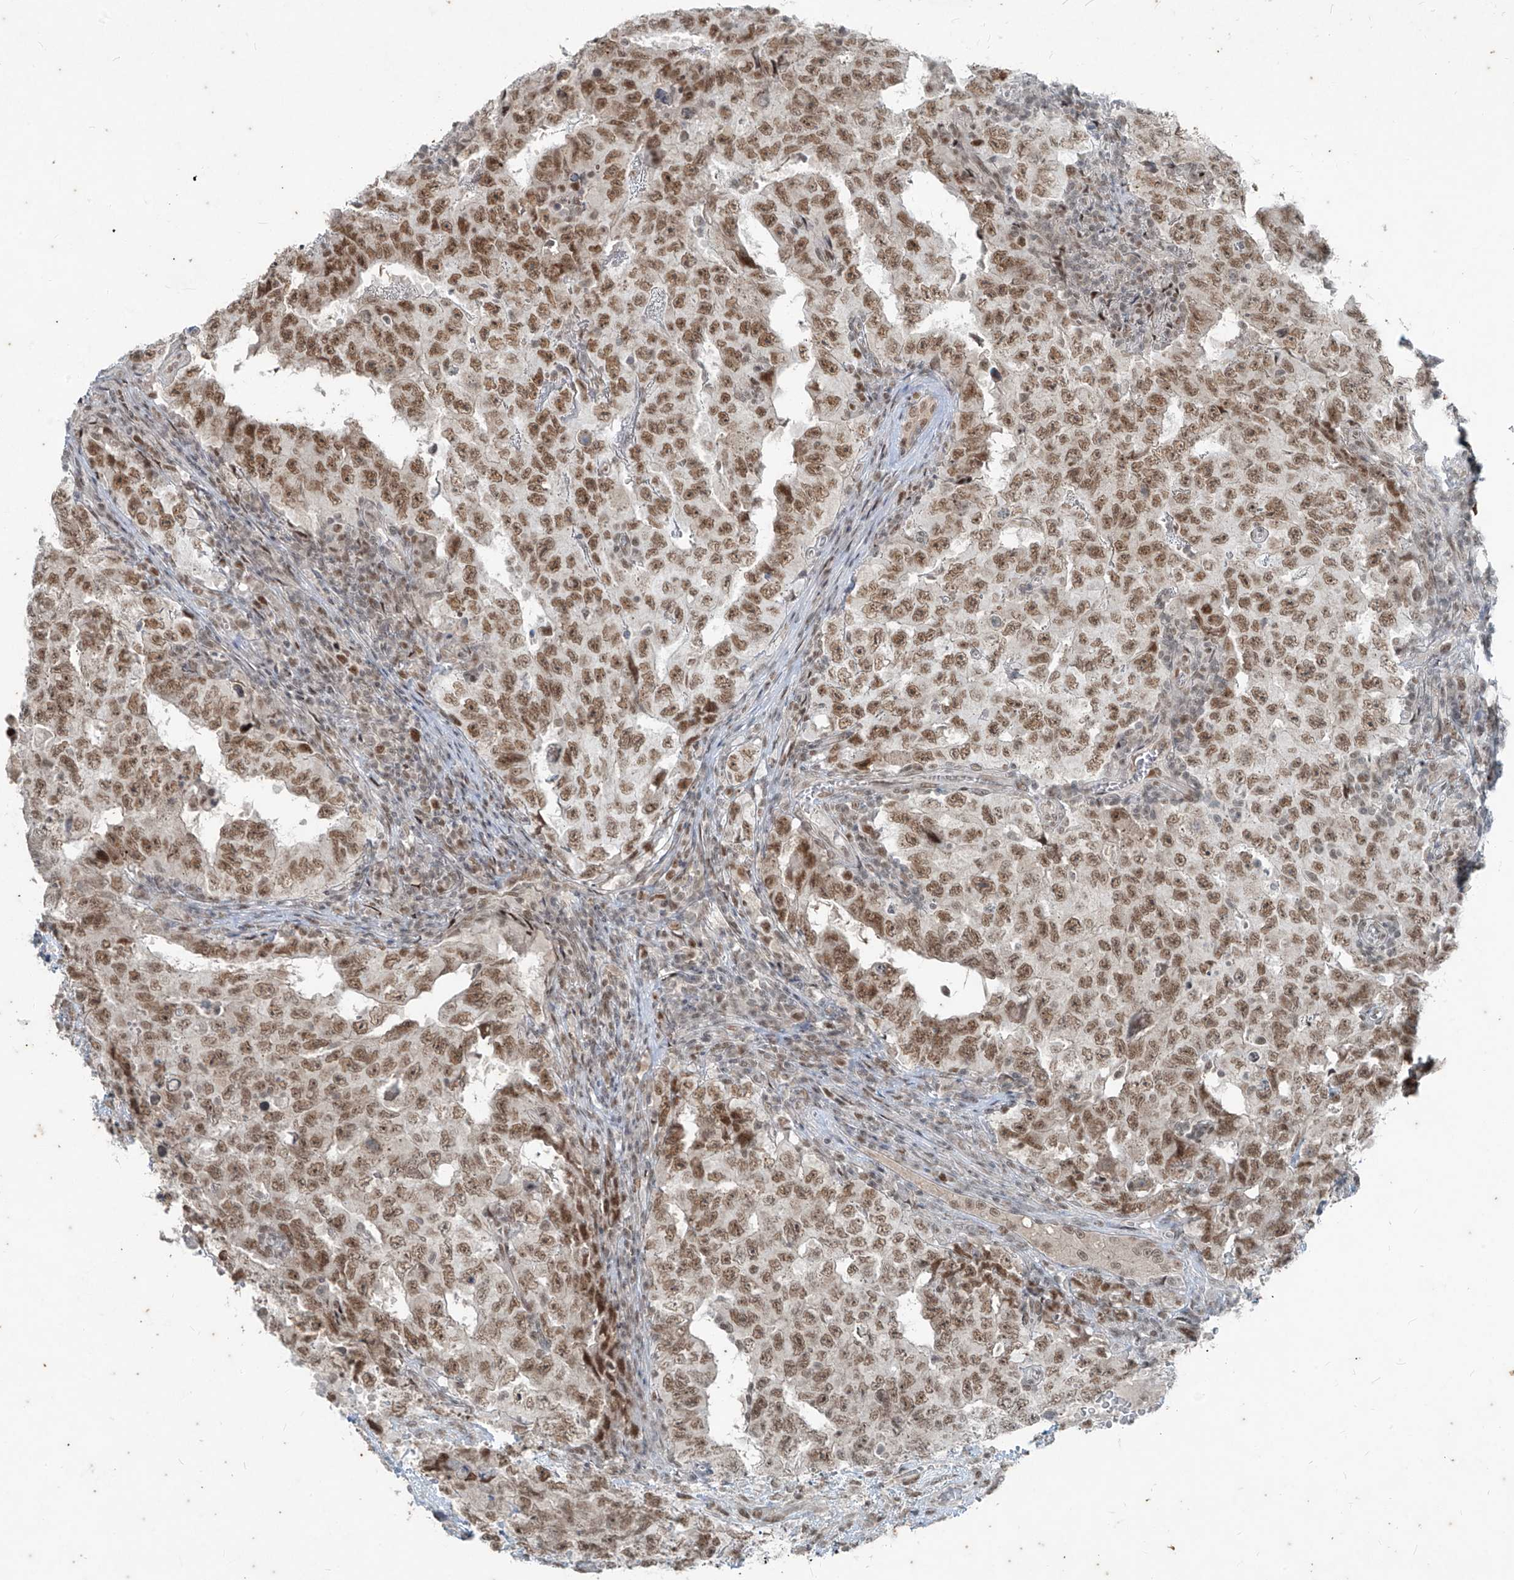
{"staining": {"intensity": "moderate", "quantity": ">75%", "location": "nuclear"}, "tissue": "testis cancer", "cell_type": "Tumor cells", "image_type": "cancer", "snomed": [{"axis": "morphology", "description": "Carcinoma, Embryonal, NOS"}, {"axis": "topography", "description": "Testis"}], "caption": "Testis embryonal carcinoma stained for a protein shows moderate nuclear positivity in tumor cells.", "gene": "ZNF354B", "patient": {"sex": "male", "age": 26}}